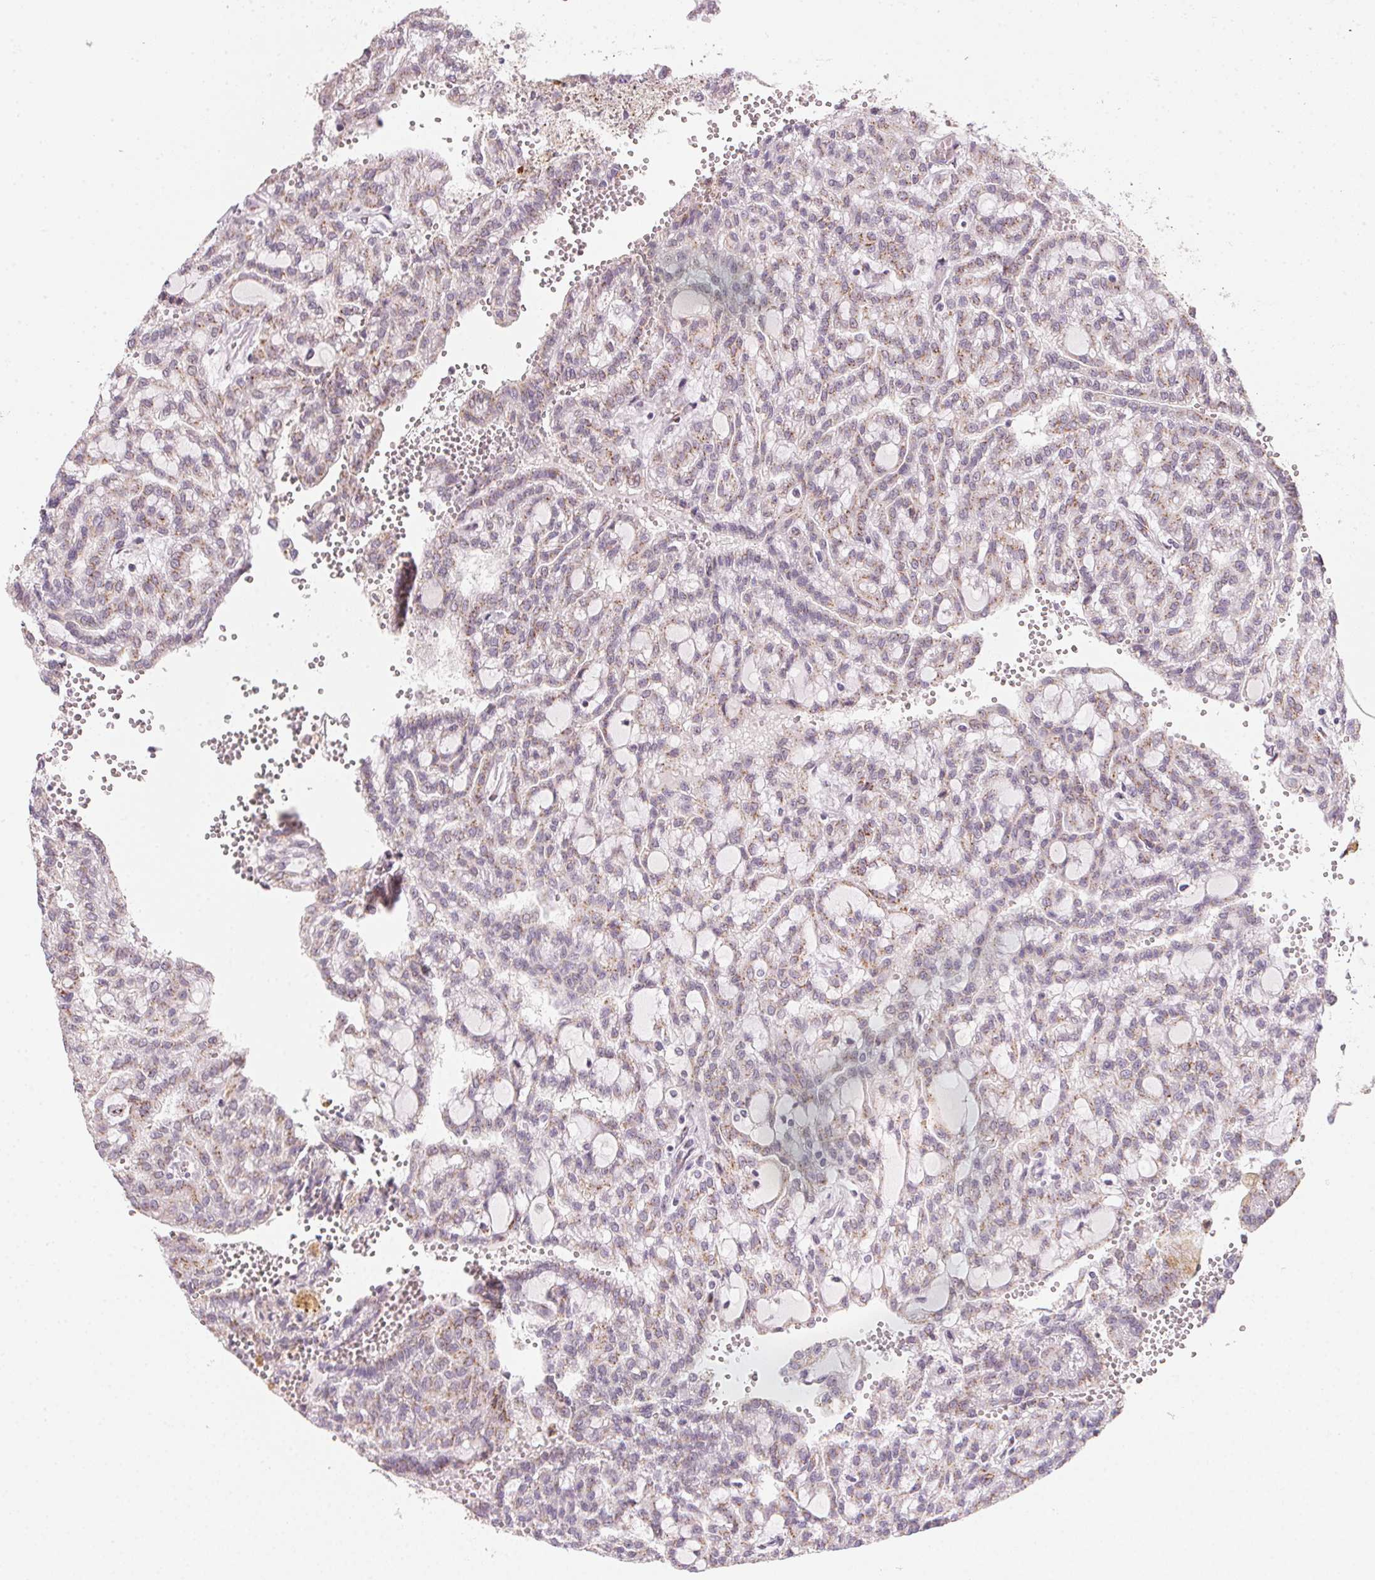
{"staining": {"intensity": "weak", "quantity": "25%-75%", "location": "cytoplasmic/membranous"}, "tissue": "renal cancer", "cell_type": "Tumor cells", "image_type": "cancer", "snomed": [{"axis": "morphology", "description": "Adenocarcinoma, NOS"}, {"axis": "topography", "description": "Kidney"}], "caption": "Renal cancer tissue exhibits weak cytoplasmic/membranous positivity in approximately 25%-75% of tumor cells", "gene": "RAB22A", "patient": {"sex": "male", "age": 63}}